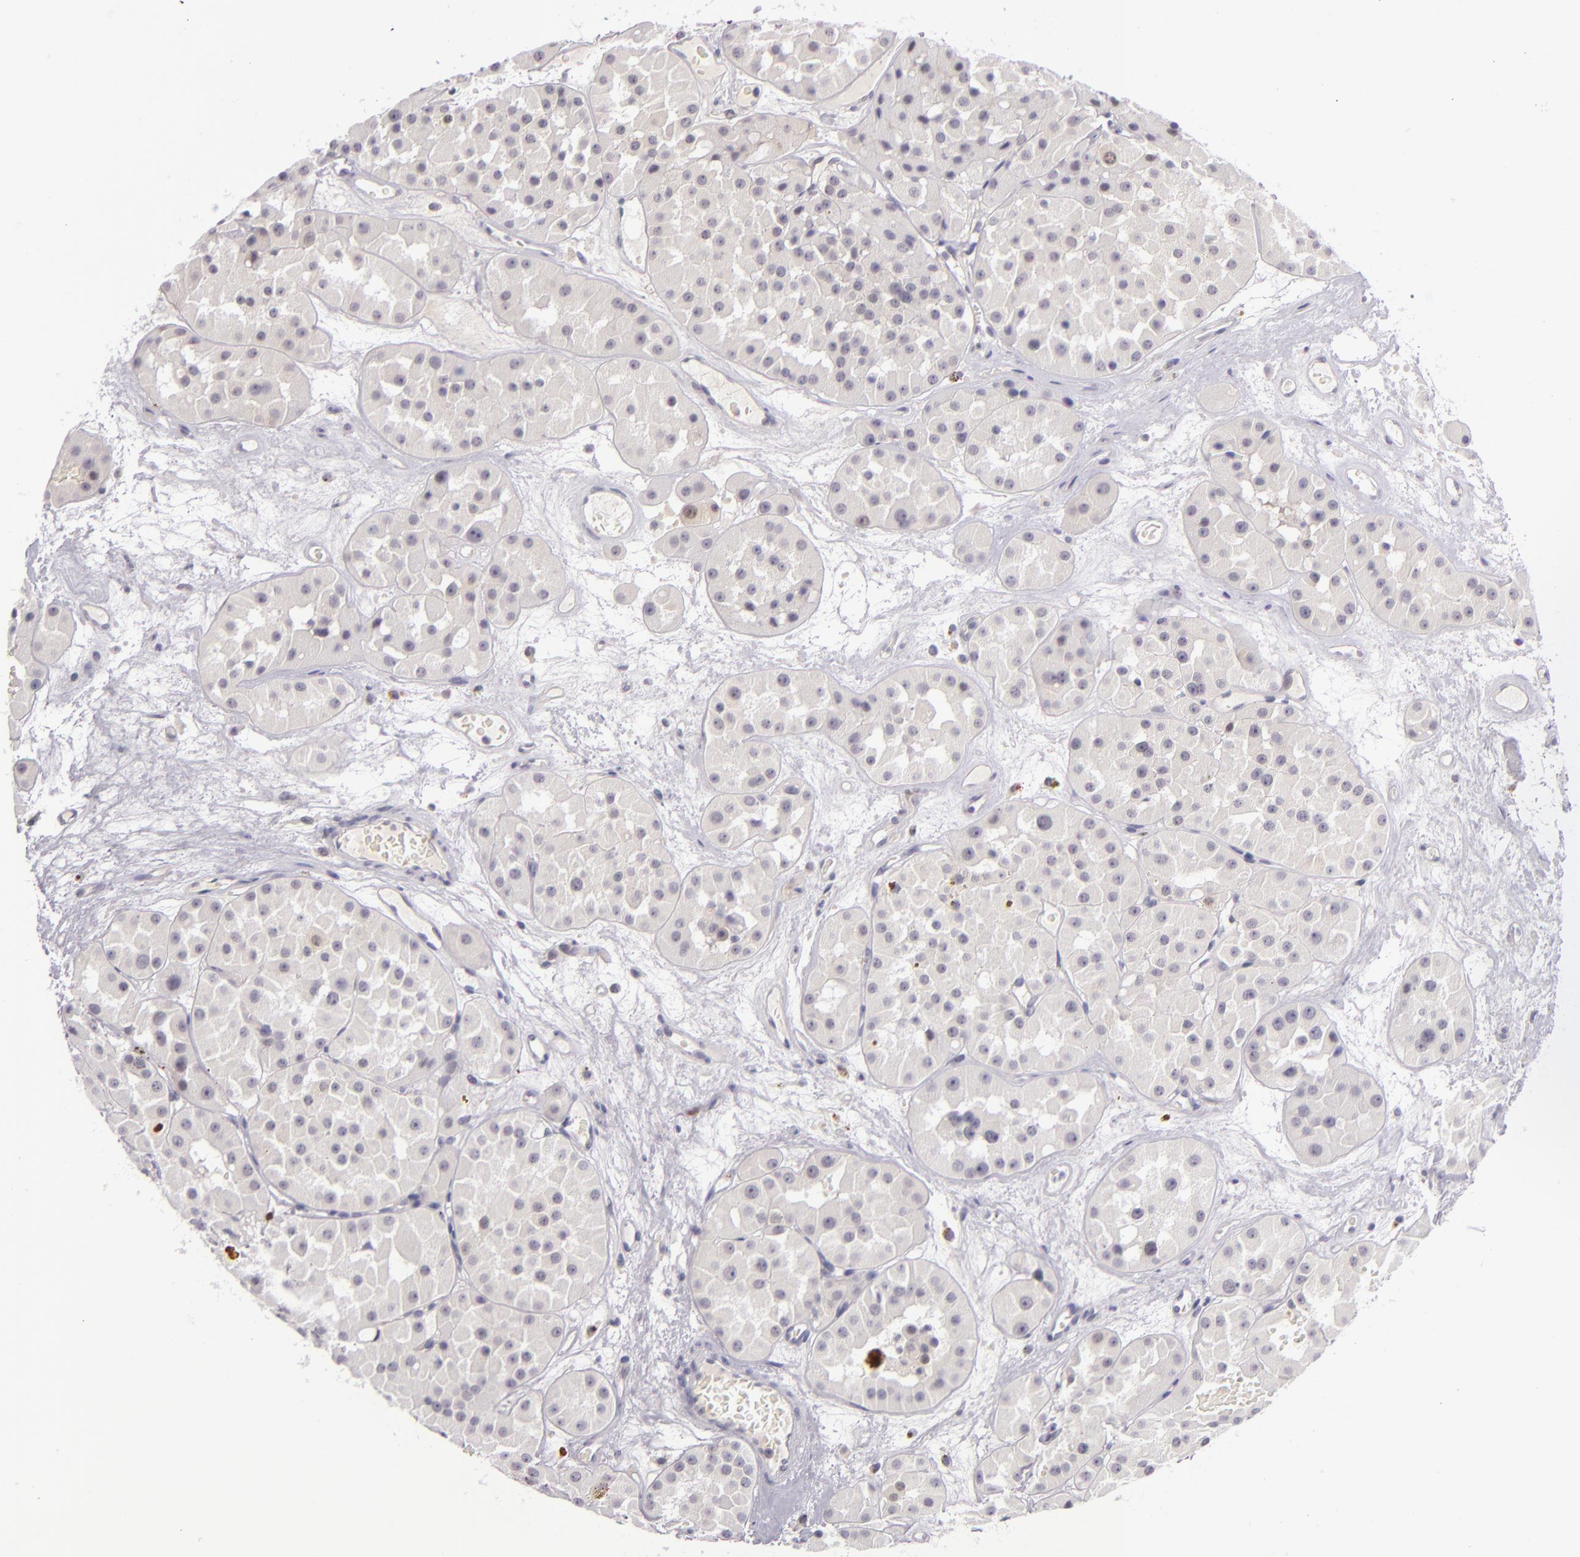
{"staining": {"intensity": "negative", "quantity": "none", "location": "none"}, "tissue": "renal cancer", "cell_type": "Tumor cells", "image_type": "cancer", "snomed": [{"axis": "morphology", "description": "Adenocarcinoma, uncertain malignant potential"}, {"axis": "topography", "description": "Kidney"}], "caption": "Renal adenocarcinoma,  uncertain malignant potential was stained to show a protein in brown. There is no significant staining in tumor cells.", "gene": "CSE1L", "patient": {"sex": "male", "age": 63}}